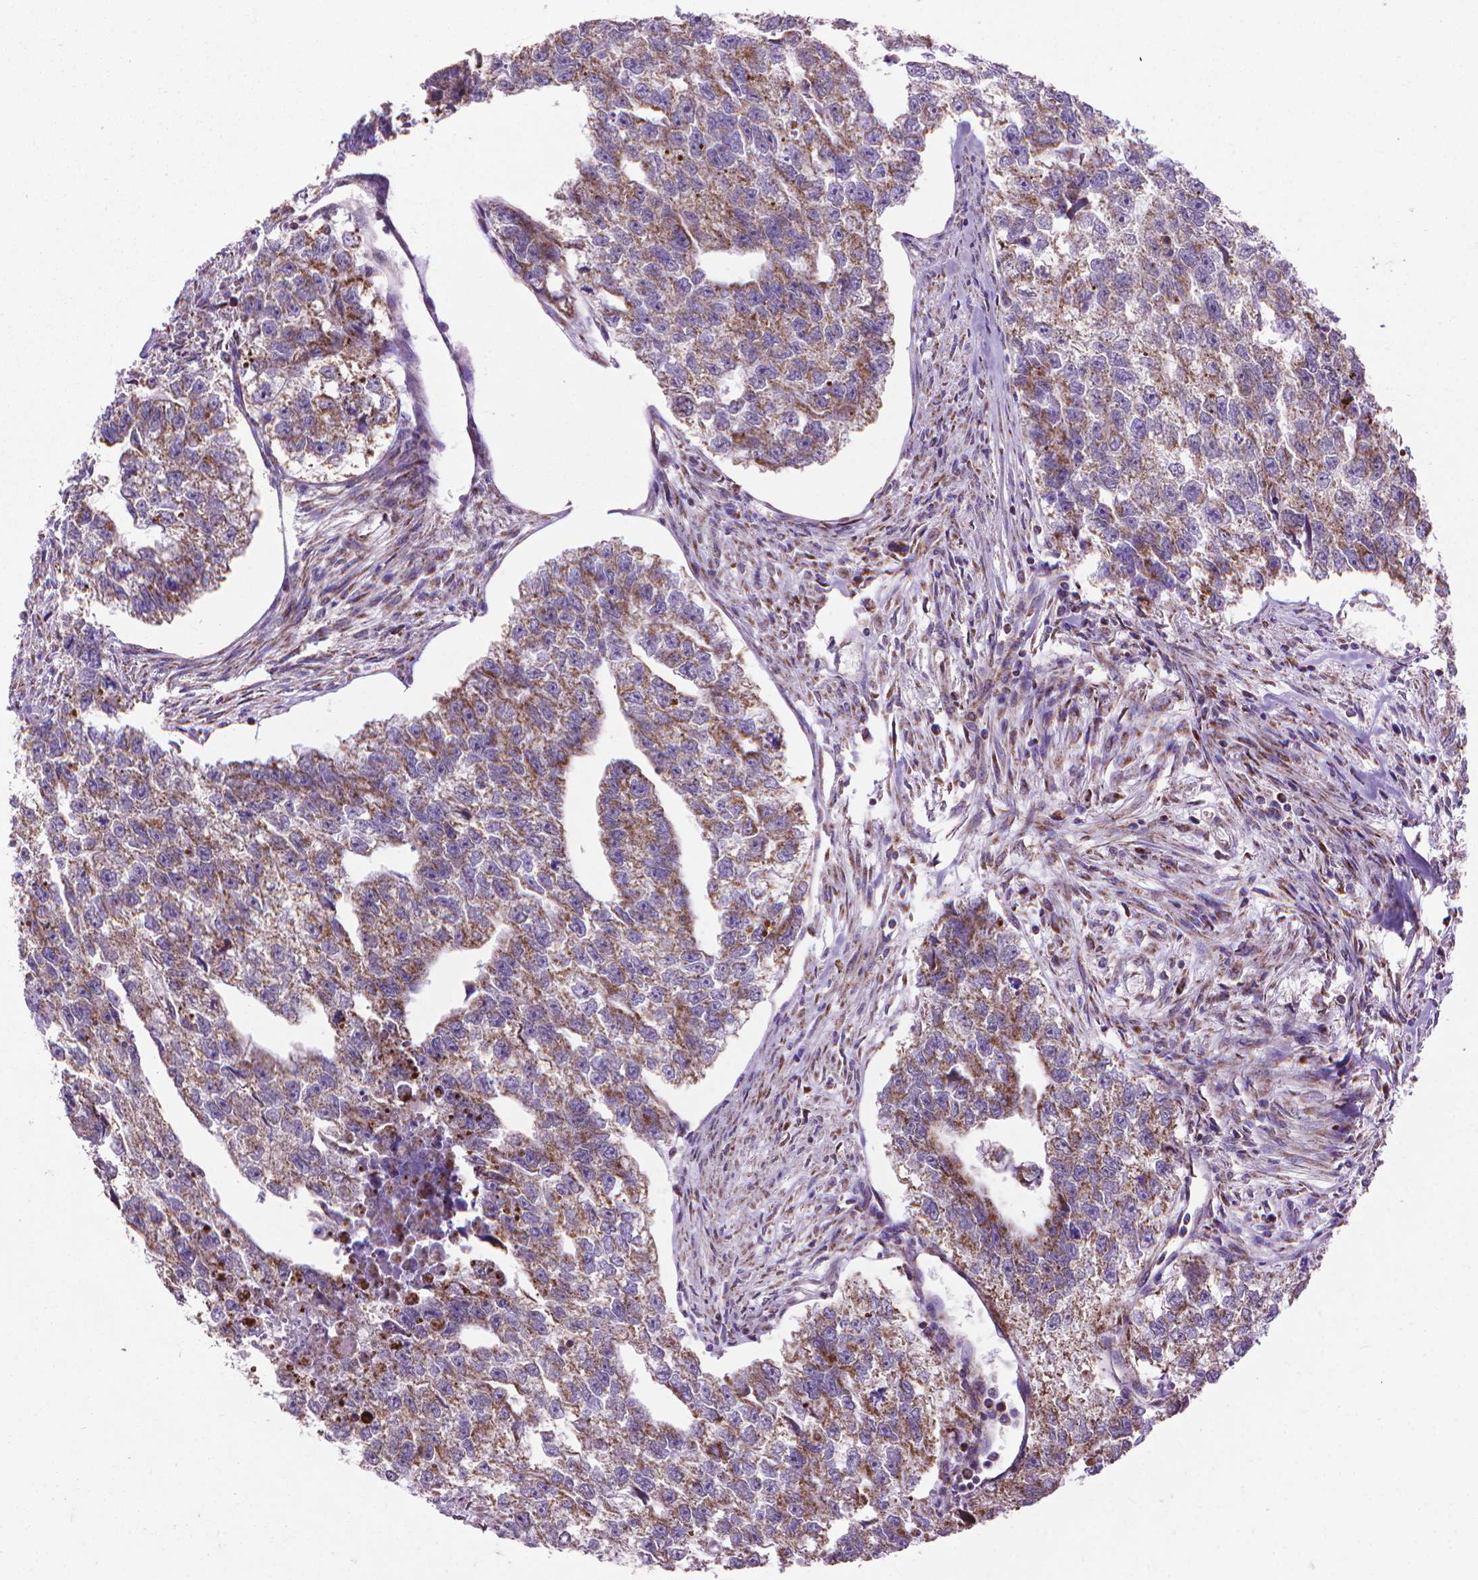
{"staining": {"intensity": "moderate", "quantity": ">75%", "location": "cytoplasmic/membranous"}, "tissue": "testis cancer", "cell_type": "Tumor cells", "image_type": "cancer", "snomed": [{"axis": "morphology", "description": "Carcinoma, Embryonal, NOS"}, {"axis": "morphology", "description": "Teratoma, malignant, NOS"}, {"axis": "topography", "description": "Testis"}], "caption": "Human testis cancer (teratoma (malignant)) stained with a brown dye displays moderate cytoplasmic/membranous positive staining in about >75% of tumor cells.", "gene": "VDAC1", "patient": {"sex": "male", "age": 44}}